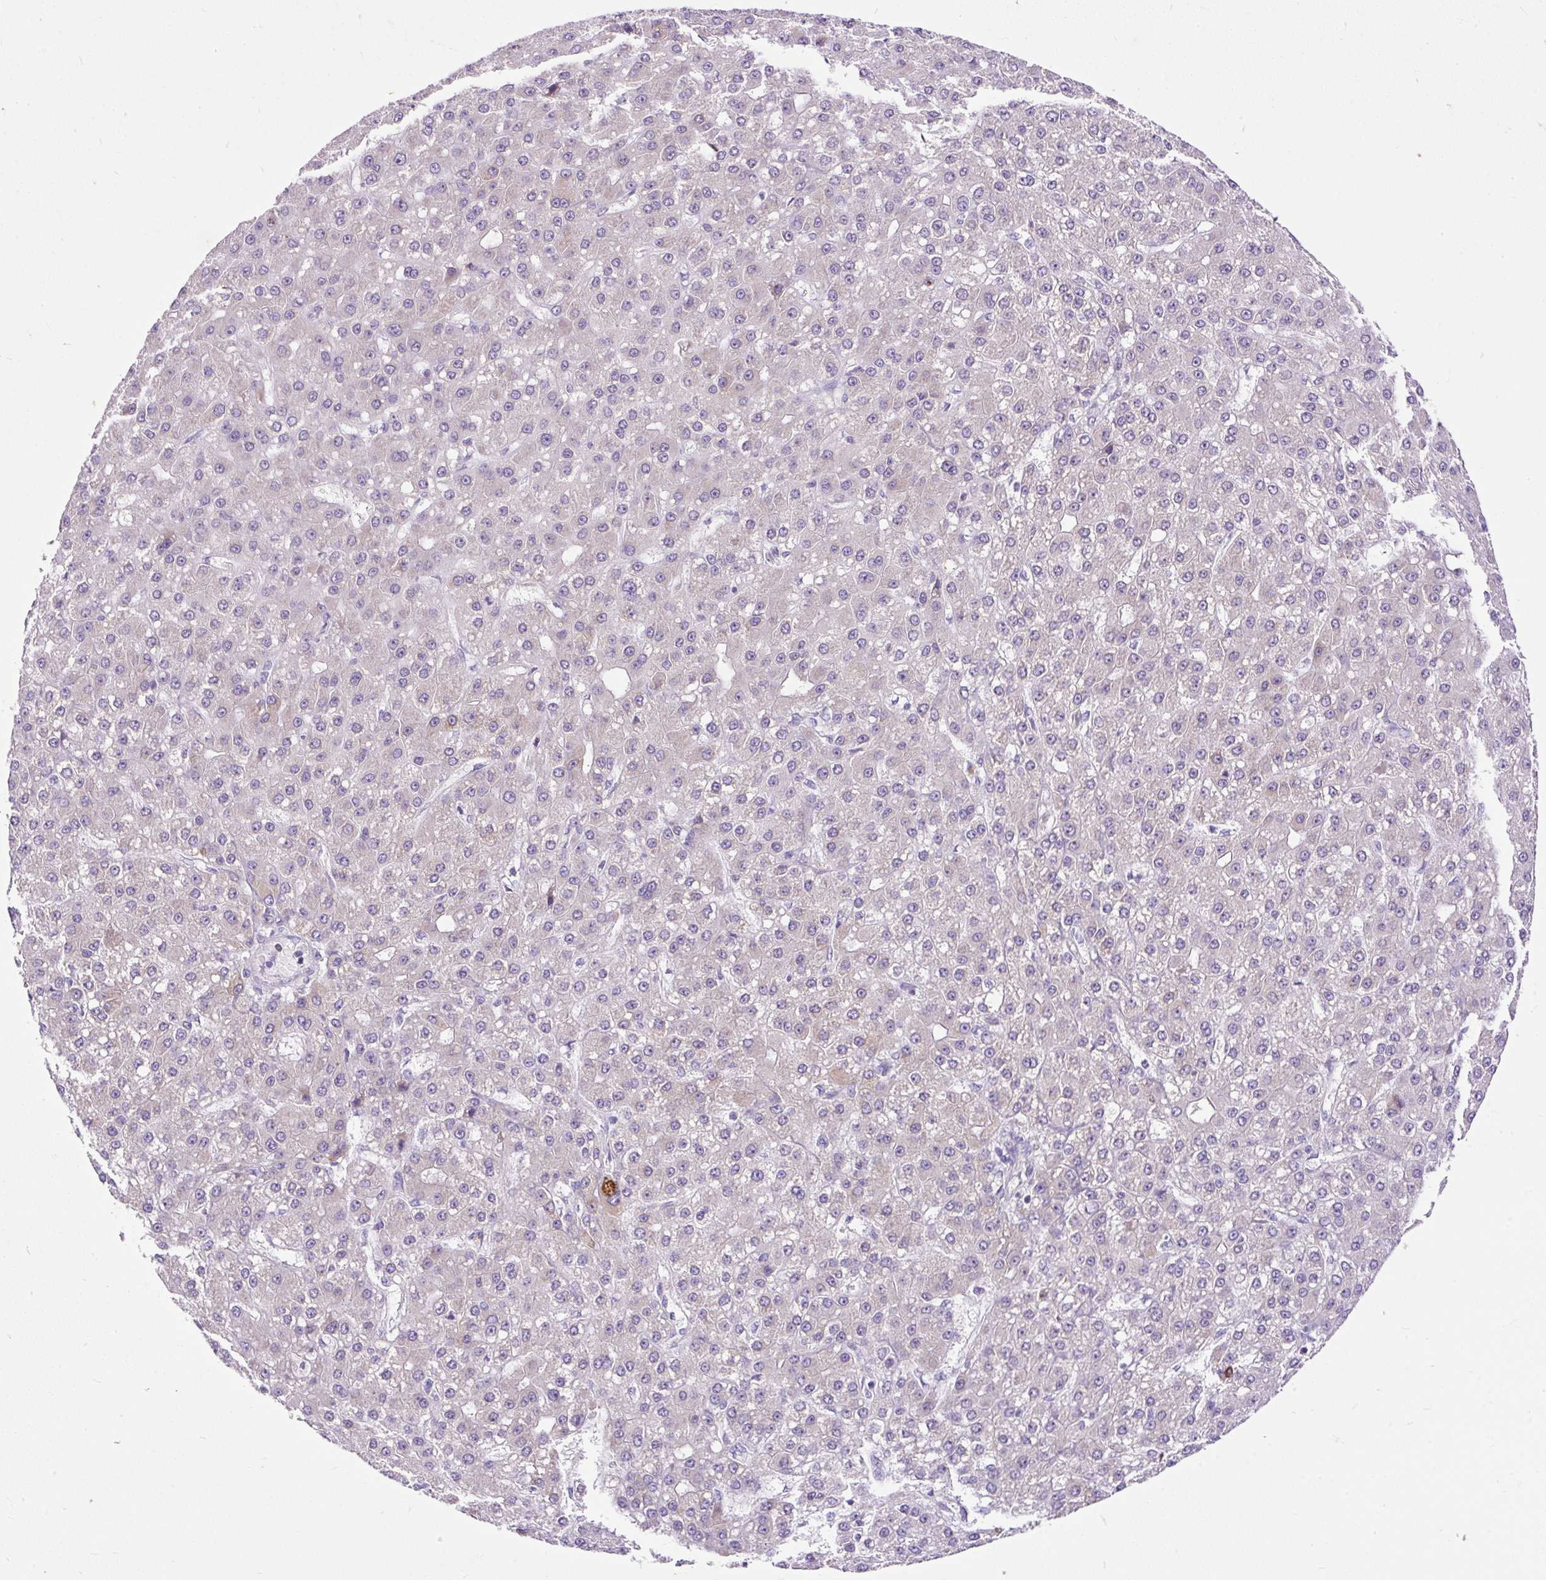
{"staining": {"intensity": "negative", "quantity": "none", "location": "none"}, "tissue": "liver cancer", "cell_type": "Tumor cells", "image_type": "cancer", "snomed": [{"axis": "morphology", "description": "Carcinoma, Hepatocellular, NOS"}, {"axis": "topography", "description": "Liver"}], "caption": "IHC histopathology image of neoplastic tissue: hepatocellular carcinoma (liver) stained with DAB reveals no significant protein positivity in tumor cells.", "gene": "FMC1", "patient": {"sex": "male", "age": 67}}